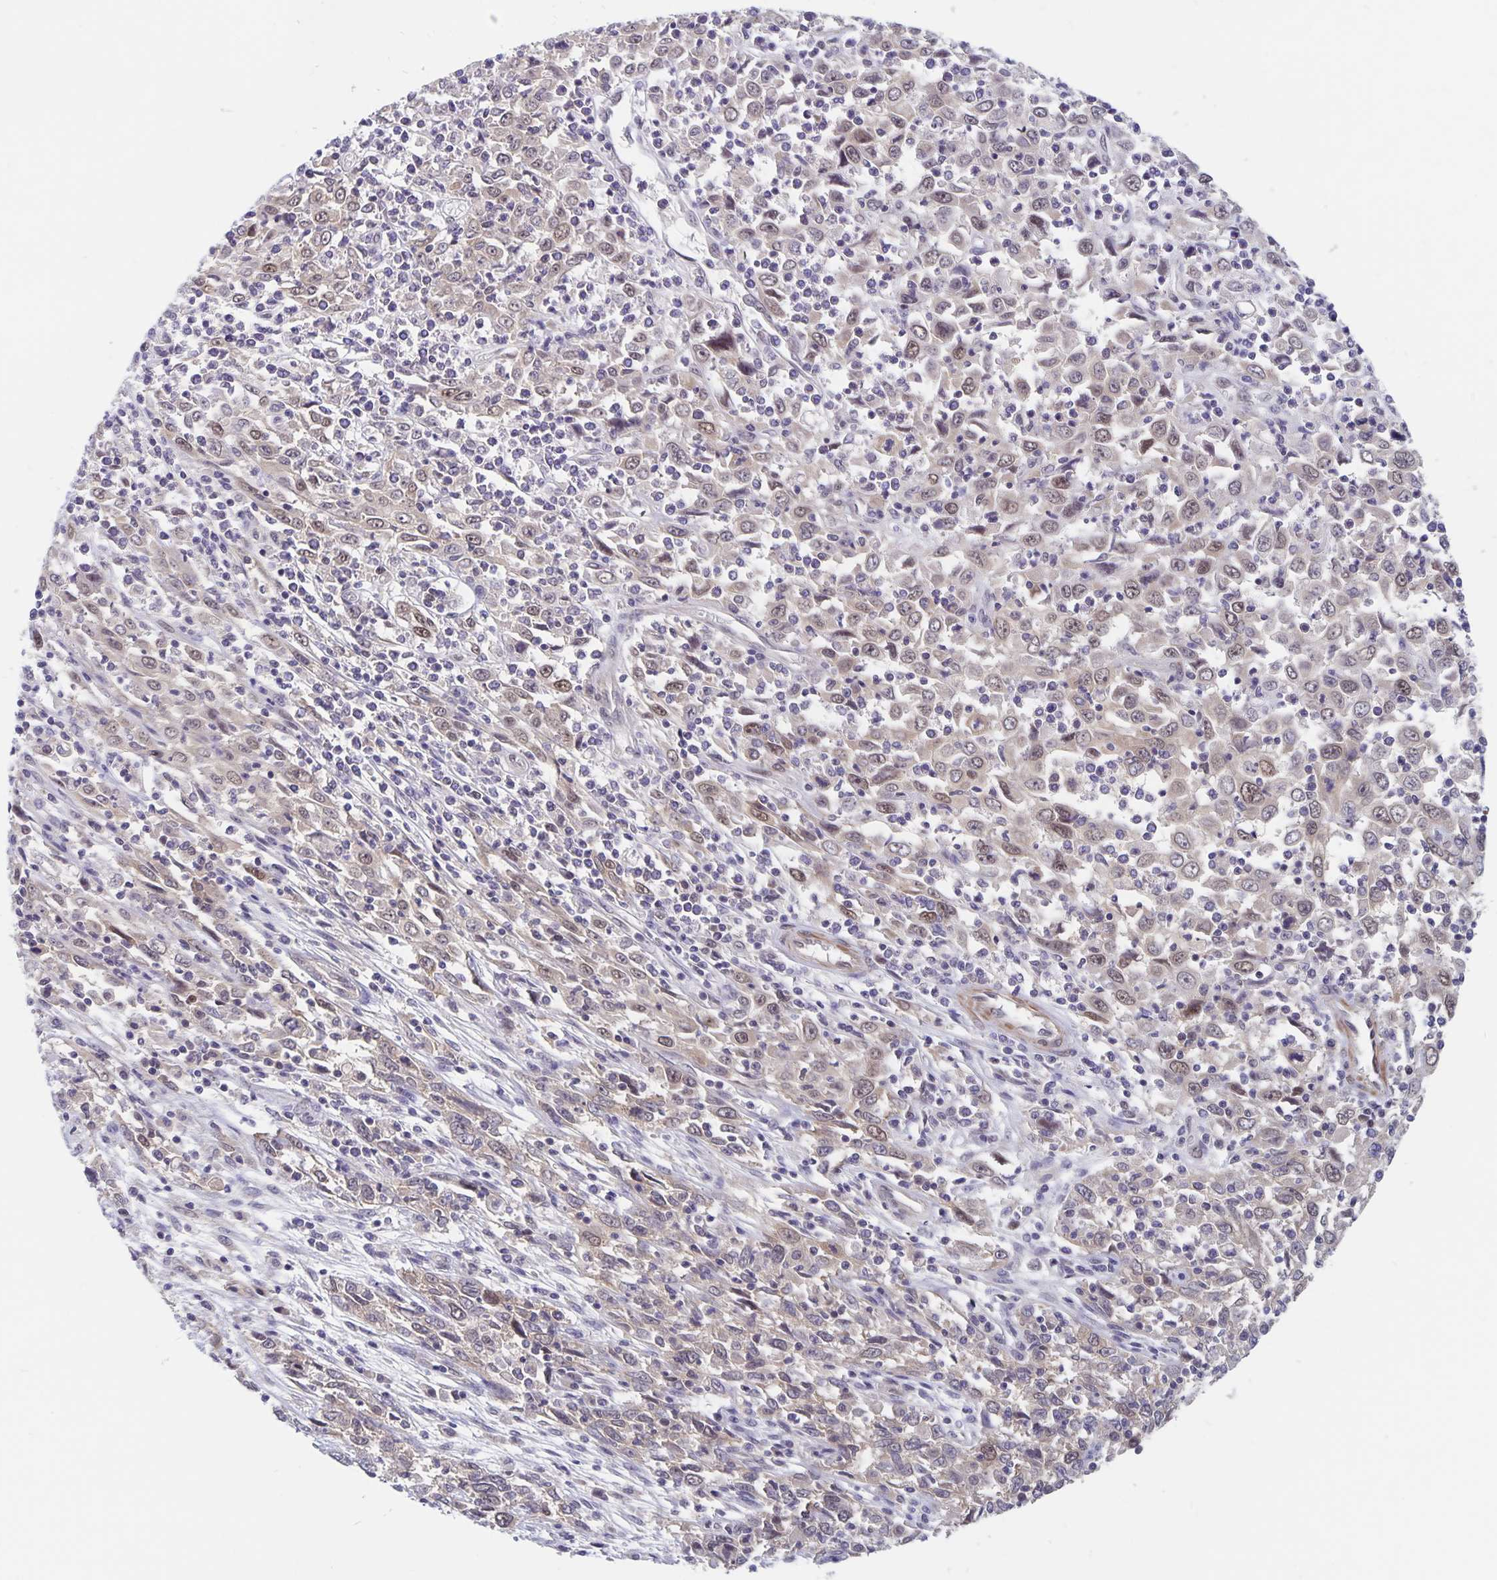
{"staining": {"intensity": "weak", "quantity": "25%-75%", "location": "cytoplasmic/membranous,nuclear"}, "tissue": "cervical cancer", "cell_type": "Tumor cells", "image_type": "cancer", "snomed": [{"axis": "morphology", "description": "Adenocarcinoma, NOS"}, {"axis": "topography", "description": "Cervix"}], "caption": "This is an image of IHC staining of adenocarcinoma (cervical), which shows weak staining in the cytoplasmic/membranous and nuclear of tumor cells.", "gene": "BAG6", "patient": {"sex": "female", "age": 40}}